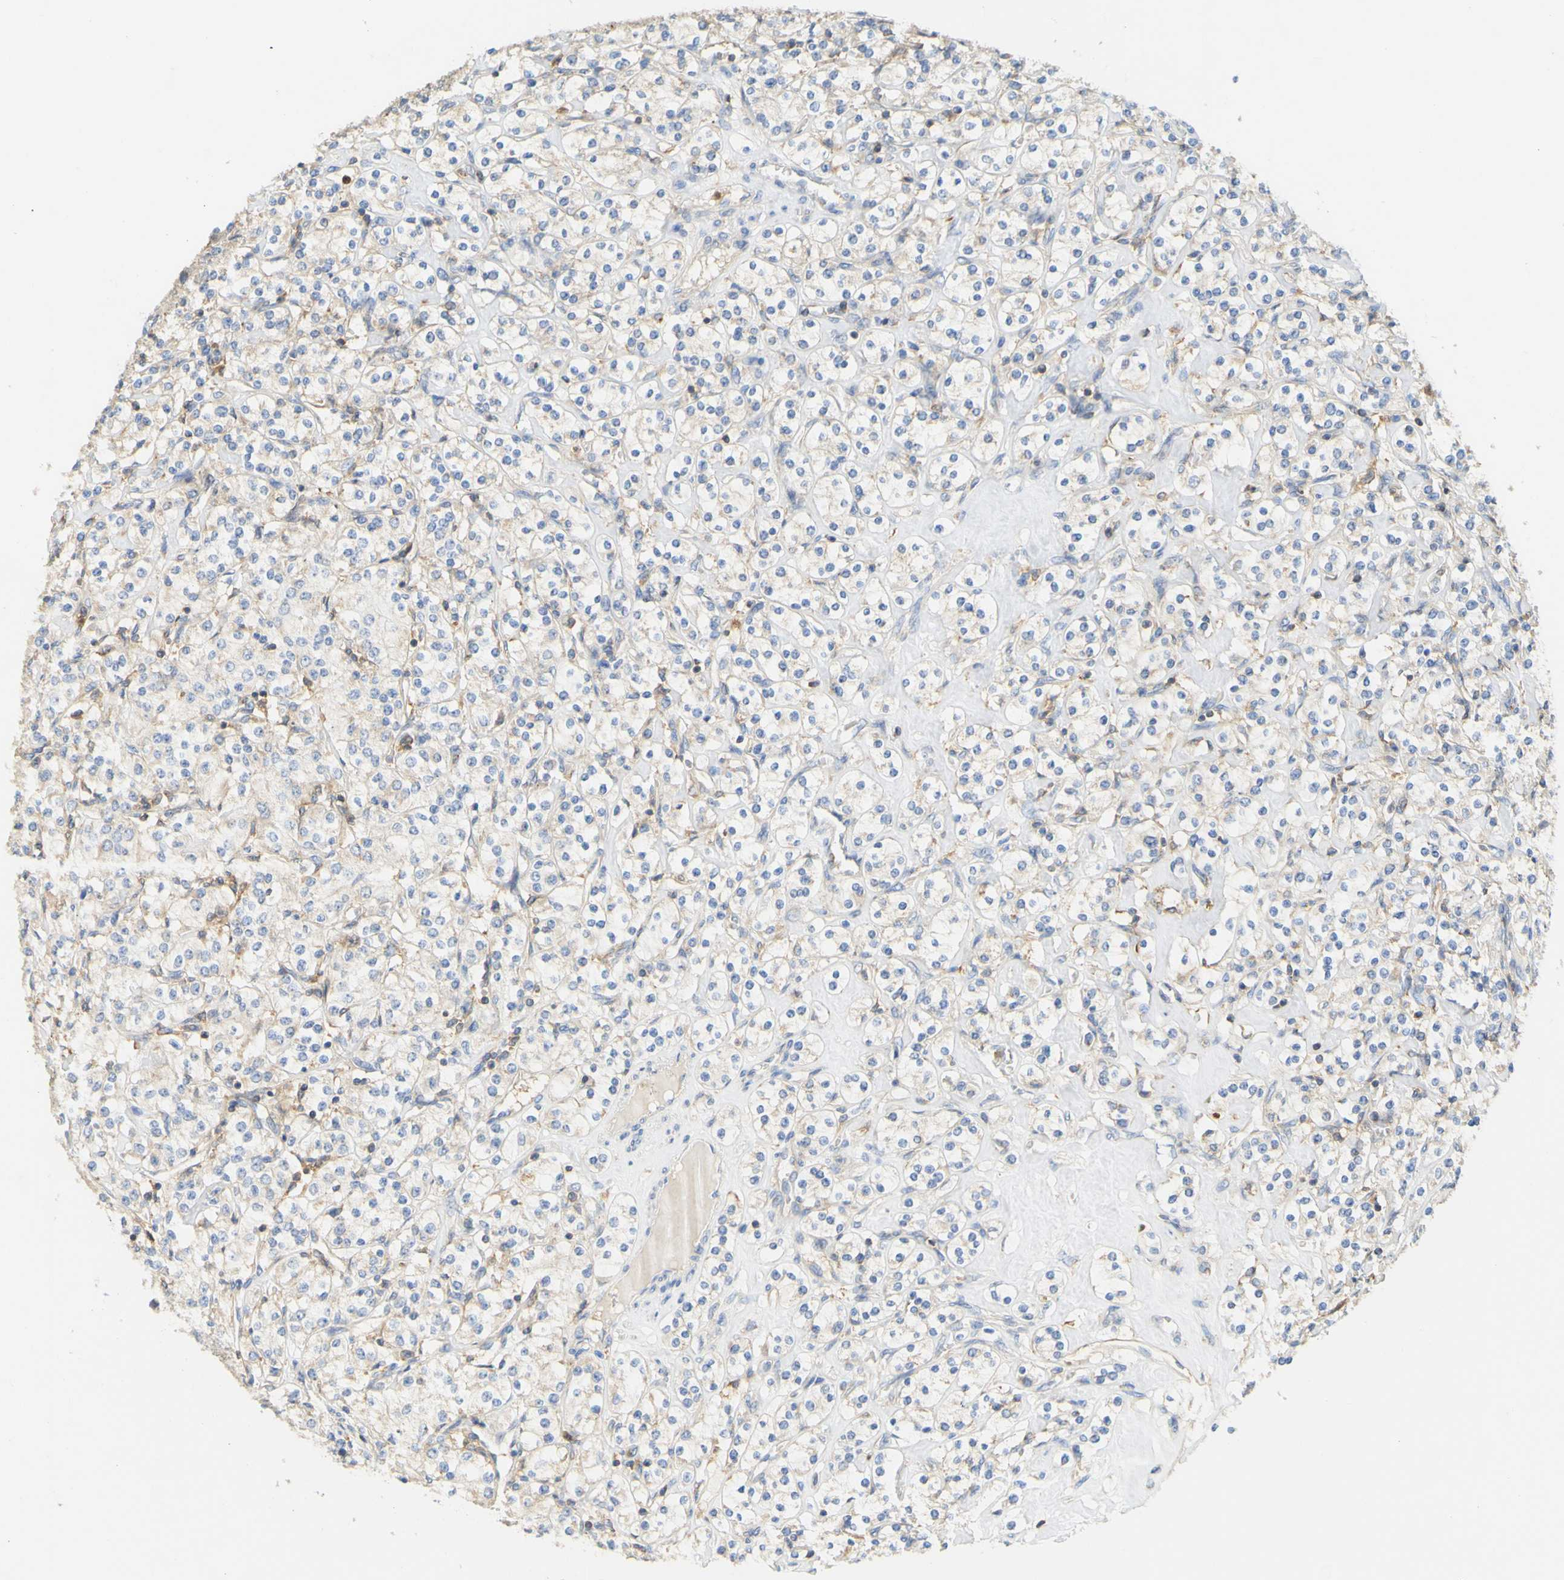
{"staining": {"intensity": "negative", "quantity": "none", "location": "none"}, "tissue": "renal cancer", "cell_type": "Tumor cells", "image_type": "cancer", "snomed": [{"axis": "morphology", "description": "Adenocarcinoma, NOS"}, {"axis": "topography", "description": "Kidney"}], "caption": "Micrograph shows no significant protein staining in tumor cells of renal cancer.", "gene": "PCDH7", "patient": {"sex": "male", "age": 77}}